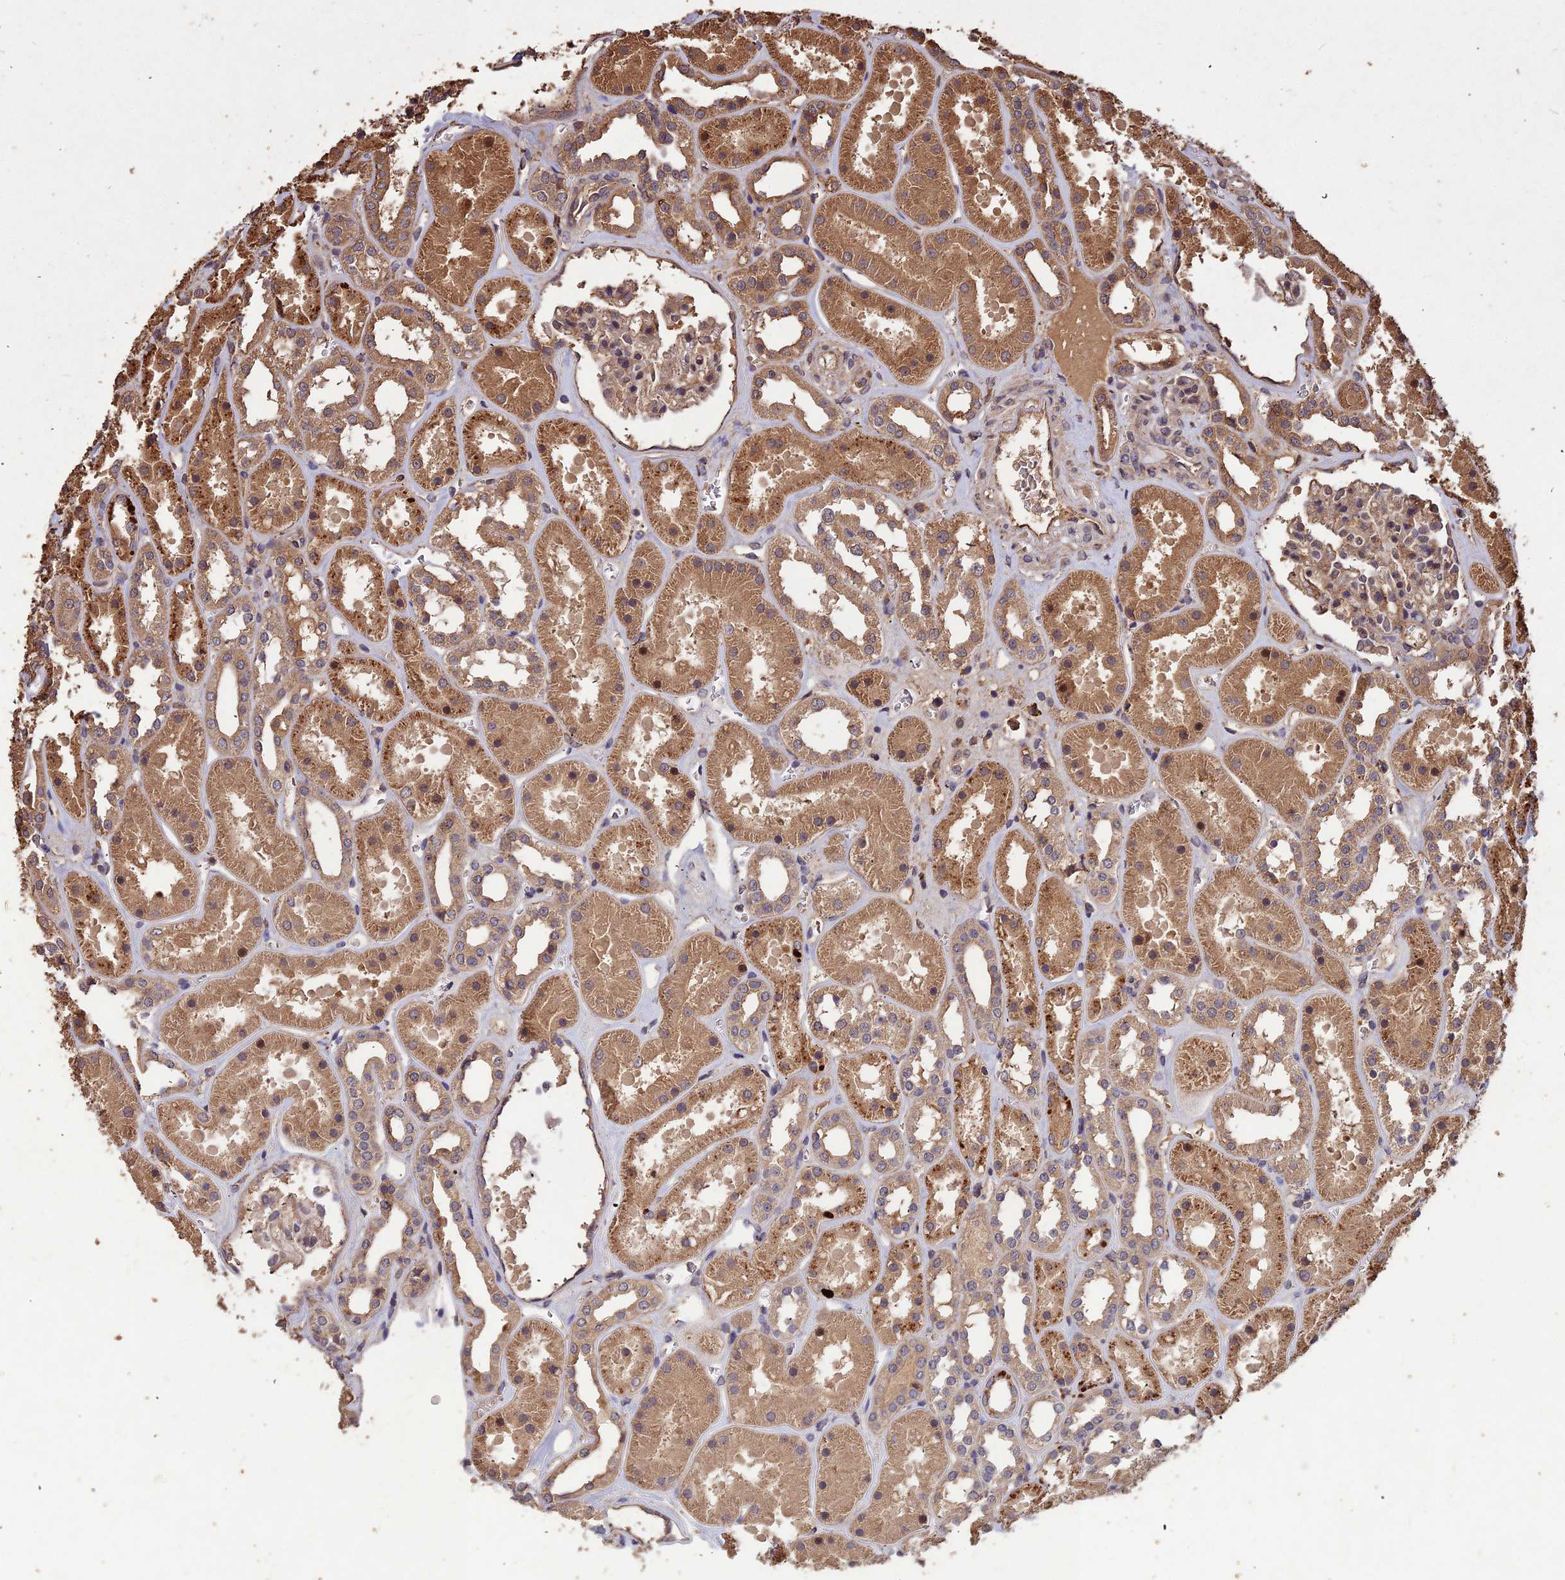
{"staining": {"intensity": "weak", "quantity": "25%-75%", "location": "cytoplasmic/membranous"}, "tissue": "kidney", "cell_type": "Cells in glomeruli", "image_type": "normal", "snomed": [{"axis": "morphology", "description": "Normal tissue, NOS"}, {"axis": "topography", "description": "Kidney"}], "caption": "Normal kidney exhibits weak cytoplasmic/membranous staining in approximately 25%-75% of cells in glomeruli.", "gene": "SYMPK", "patient": {"sex": "female", "age": 41}}